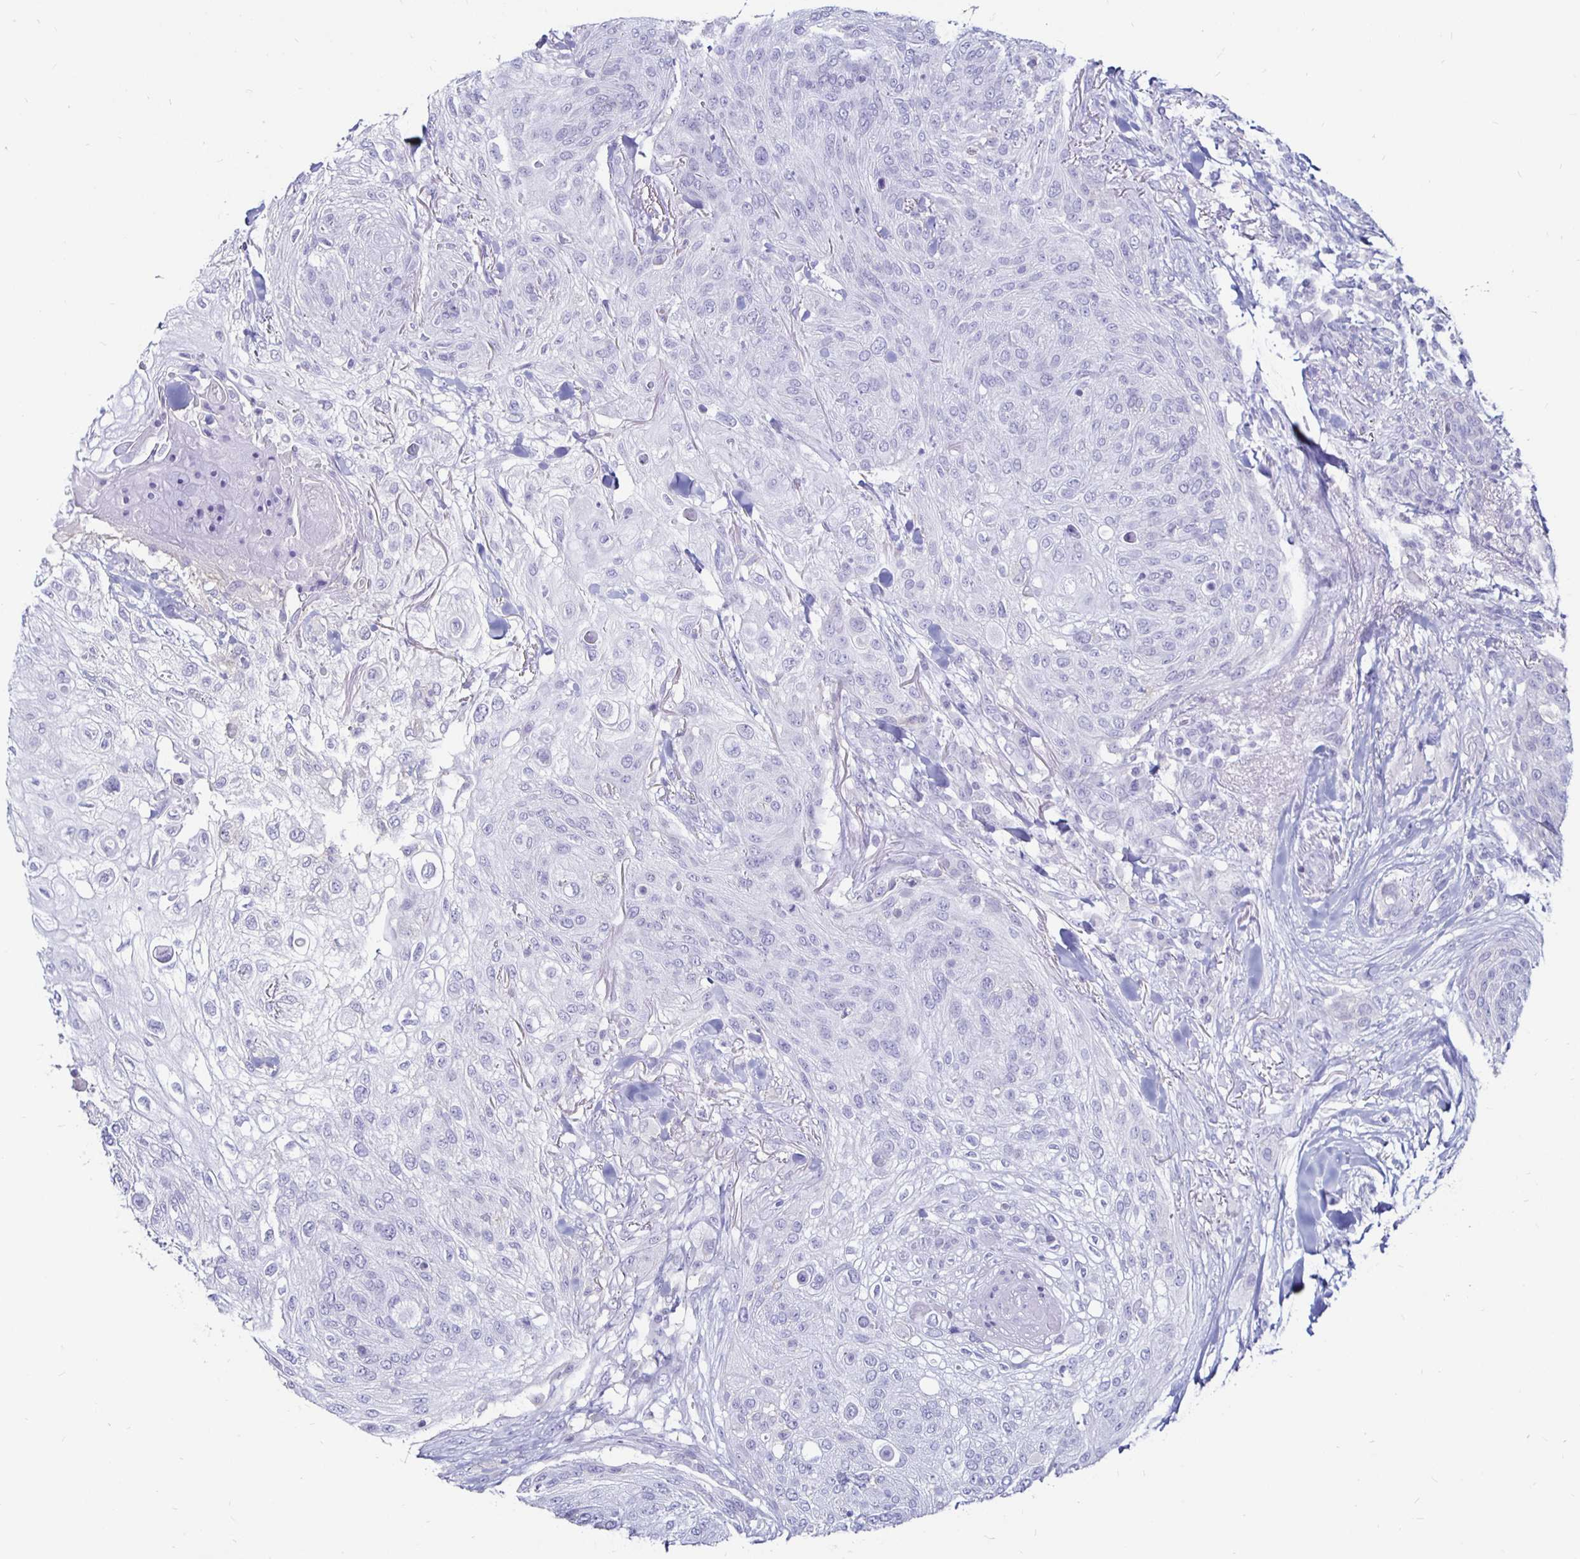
{"staining": {"intensity": "negative", "quantity": "none", "location": "none"}, "tissue": "skin cancer", "cell_type": "Tumor cells", "image_type": "cancer", "snomed": [{"axis": "morphology", "description": "Squamous cell carcinoma, NOS"}, {"axis": "topography", "description": "Skin"}], "caption": "Photomicrograph shows no significant protein staining in tumor cells of squamous cell carcinoma (skin).", "gene": "SIRPA", "patient": {"sex": "female", "age": 87}}